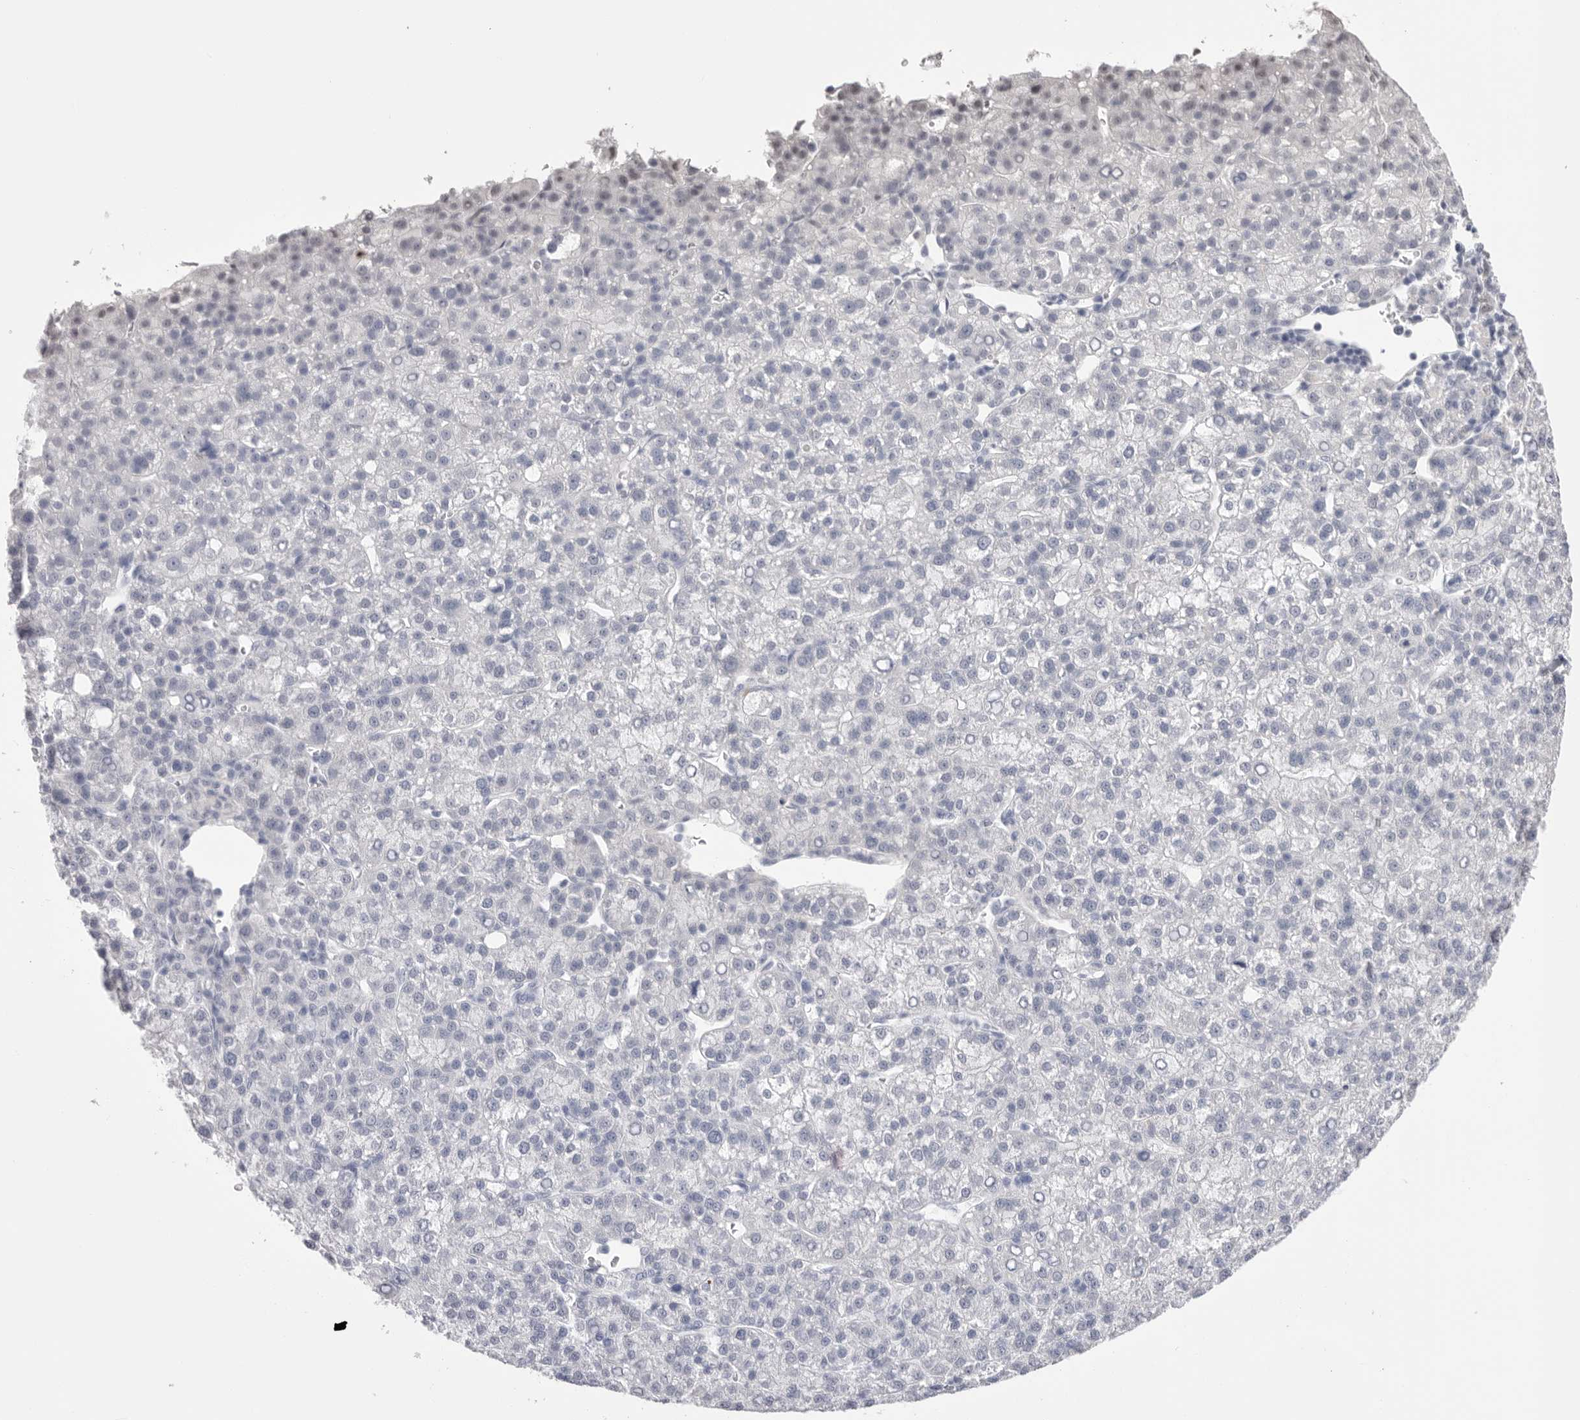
{"staining": {"intensity": "negative", "quantity": "none", "location": "none"}, "tissue": "liver cancer", "cell_type": "Tumor cells", "image_type": "cancer", "snomed": [{"axis": "morphology", "description": "Carcinoma, Hepatocellular, NOS"}, {"axis": "topography", "description": "Liver"}], "caption": "Human liver cancer (hepatocellular carcinoma) stained for a protein using immunohistochemistry (IHC) shows no expression in tumor cells.", "gene": "BCLAF3", "patient": {"sex": "female", "age": 58}}